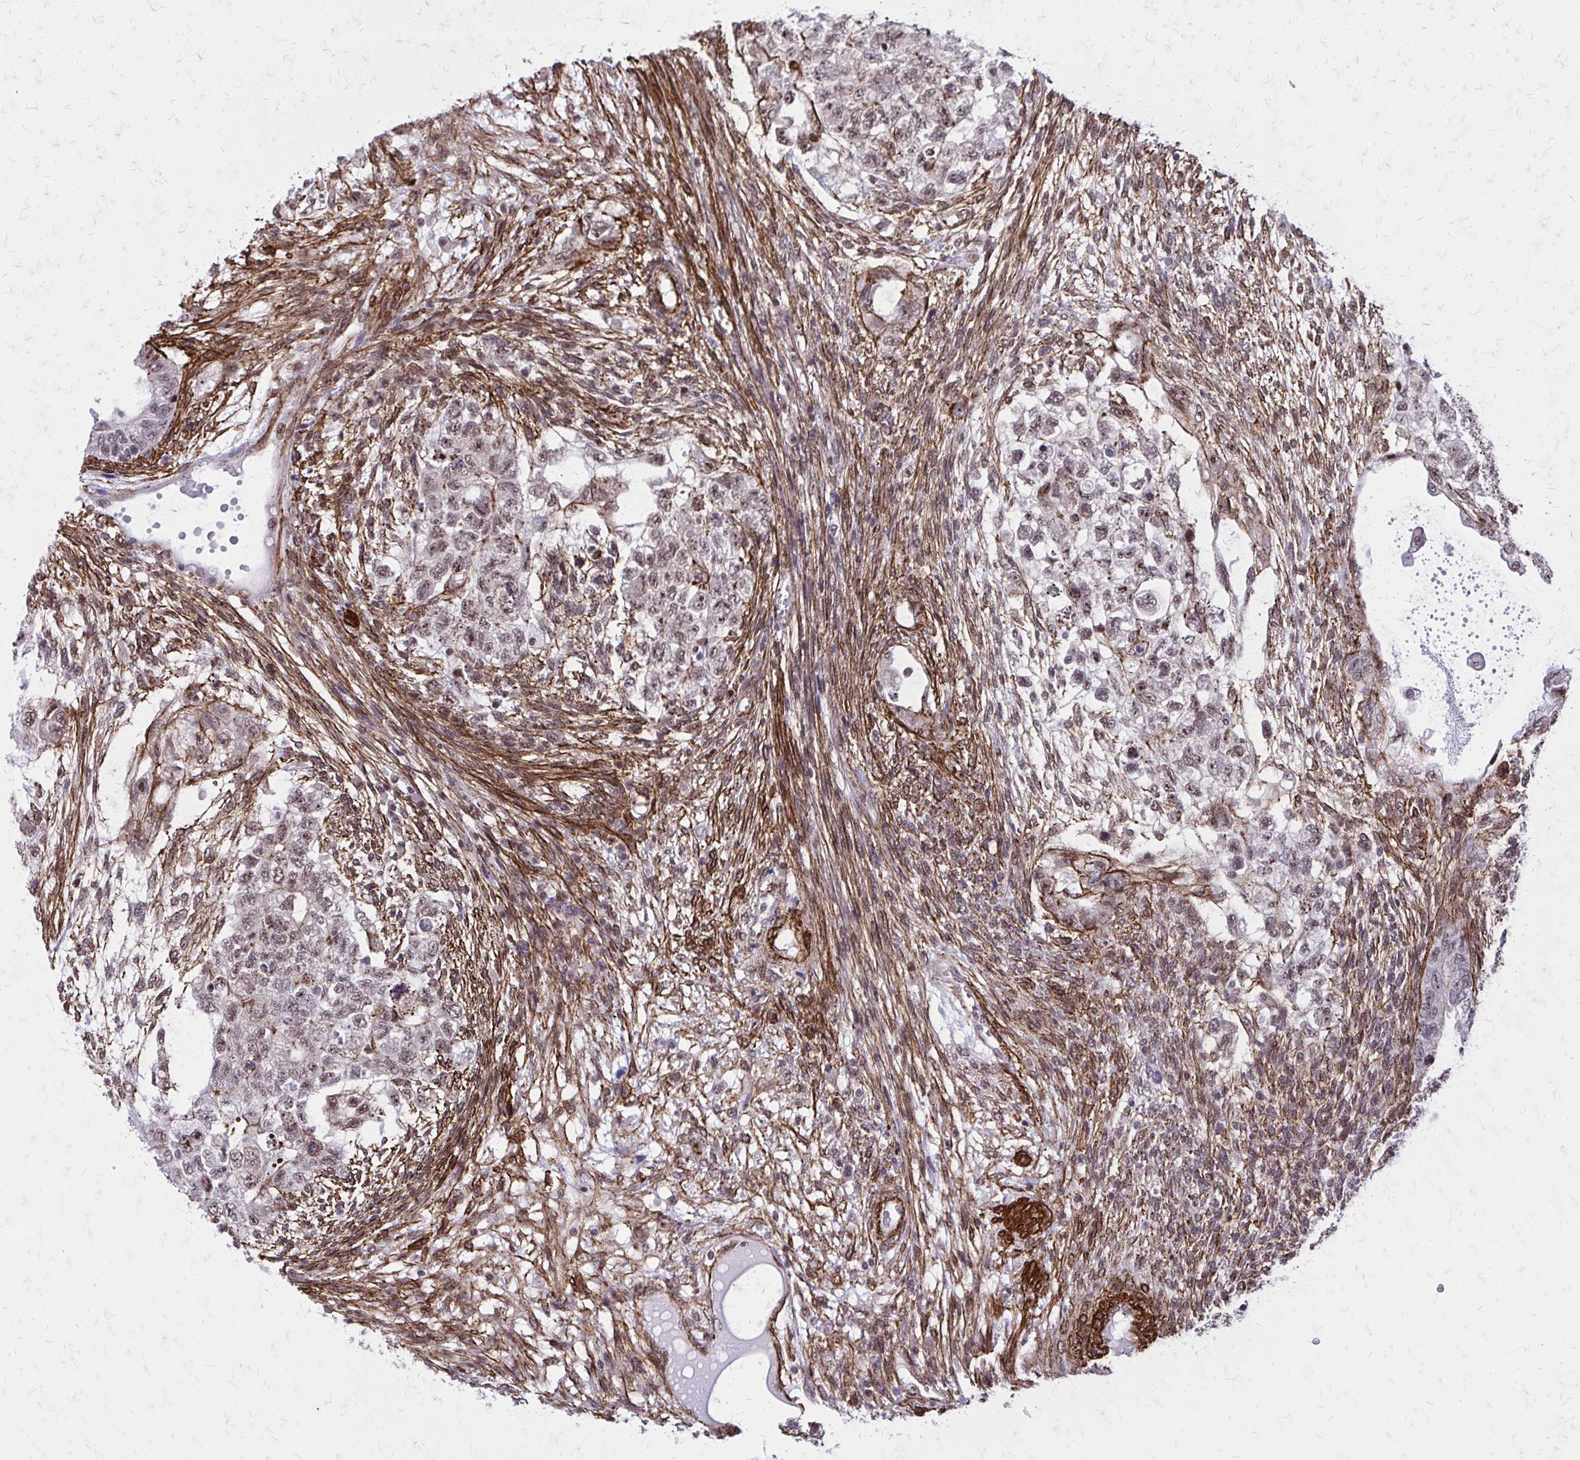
{"staining": {"intensity": "moderate", "quantity": ">75%", "location": "nuclear"}, "tissue": "testis cancer", "cell_type": "Tumor cells", "image_type": "cancer", "snomed": [{"axis": "morphology", "description": "Normal tissue, NOS"}, {"axis": "morphology", "description": "Carcinoma, Embryonal, NOS"}, {"axis": "topography", "description": "Testis"}], "caption": "About >75% of tumor cells in human testis cancer exhibit moderate nuclear protein expression as visualized by brown immunohistochemical staining.", "gene": "NRBF2", "patient": {"sex": "male", "age": 36}}